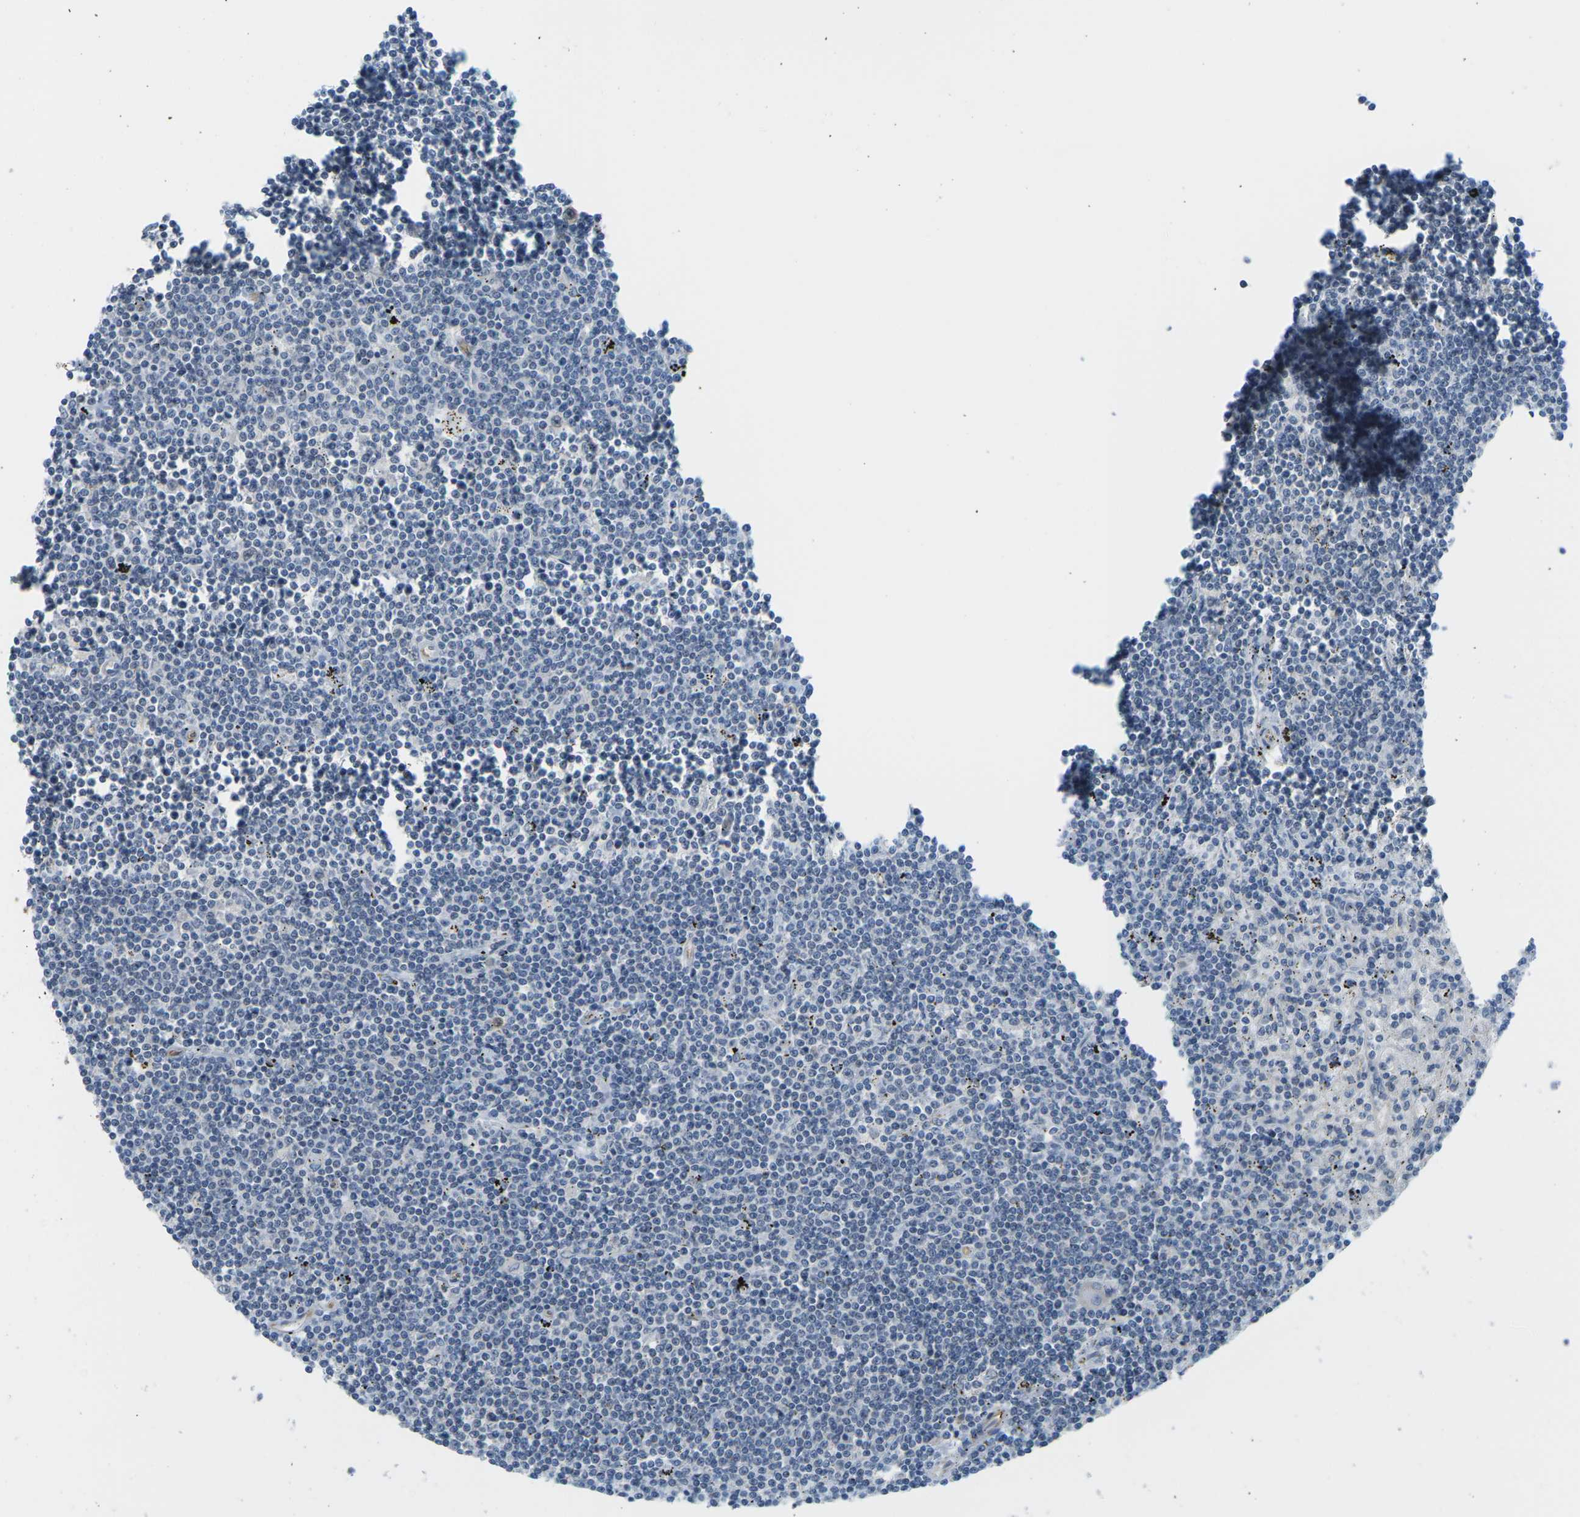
{"staining": {"intensity": "negative", "quantity": "none", "location": "none"}, "tissue": "lymphoma", "cell_type": "Tumor cells", "image_type": "cancer", "snomed": [{"axis": "morphology", "description": "Malignant lymphoma, non-Hodgkin's type, Low grade"}, {"axis": "topography", "description": "Spleen"}], "caption": "Immunohistochemistry of lymphoma reveals no staining in tumor cells.", "gene": "PSAT1", "patient": {"sex": "male", "age": 76}}